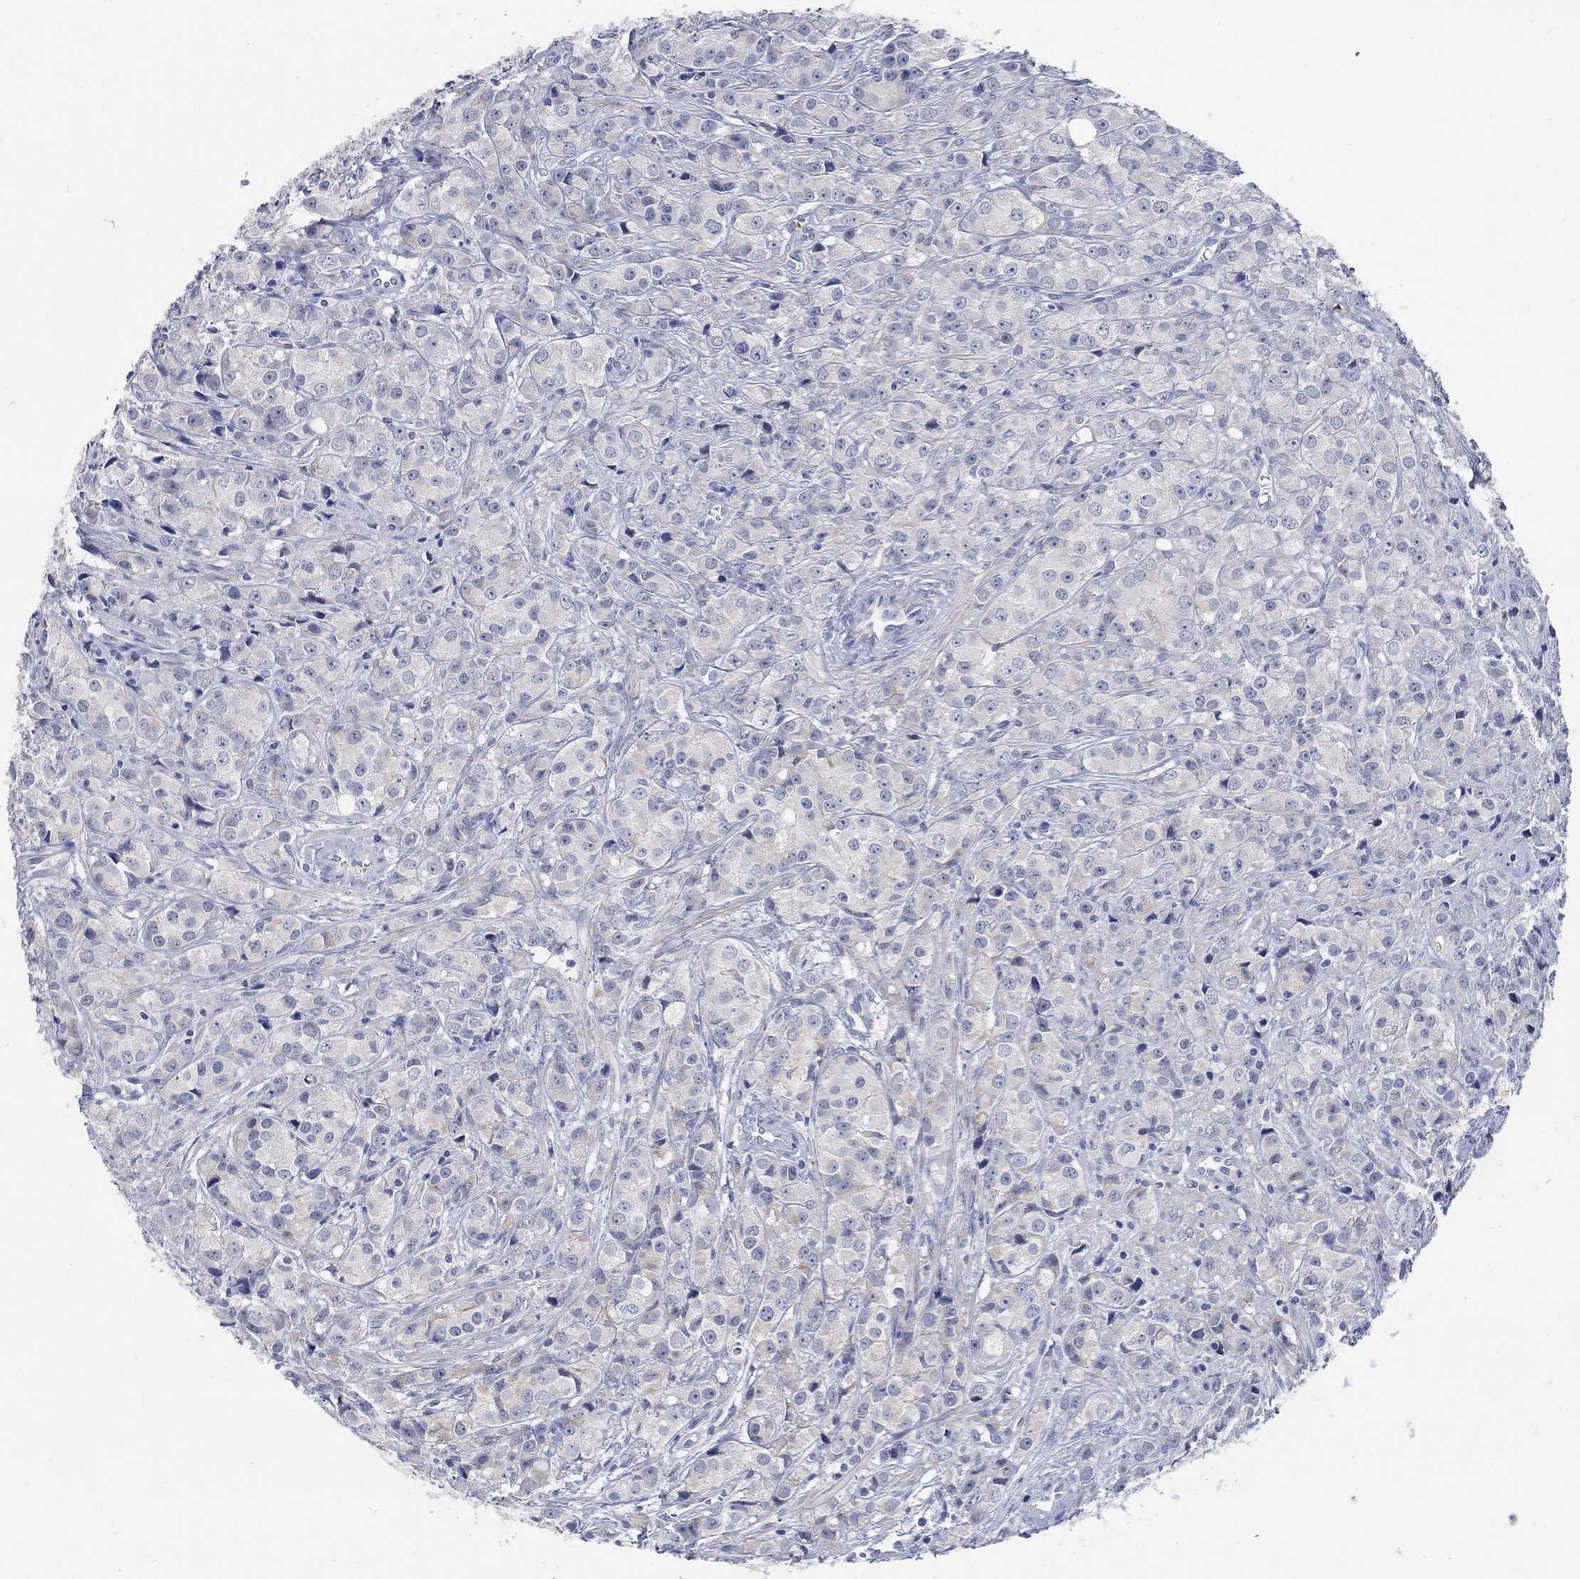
{"staining": {"intensity": "negative", "quantity": "none", "location": "none"}, "tissue": "prostate cancer", "cell_type": "Tumor cells", "image_type": "cancer", "snomed": [{"axis": "morphology", "description": "Adenocarcinoma, Medium grade"}, {"axis": "topography", "description": "Prostate"}], "caption": "DAB immunohistochemical staining of human prostate adenocarcinoma (medium-grade) demonstrates no significant positivity in tumor cells.", "gene": "DLK1", "patient": {"sex": "male", "age": 74}}